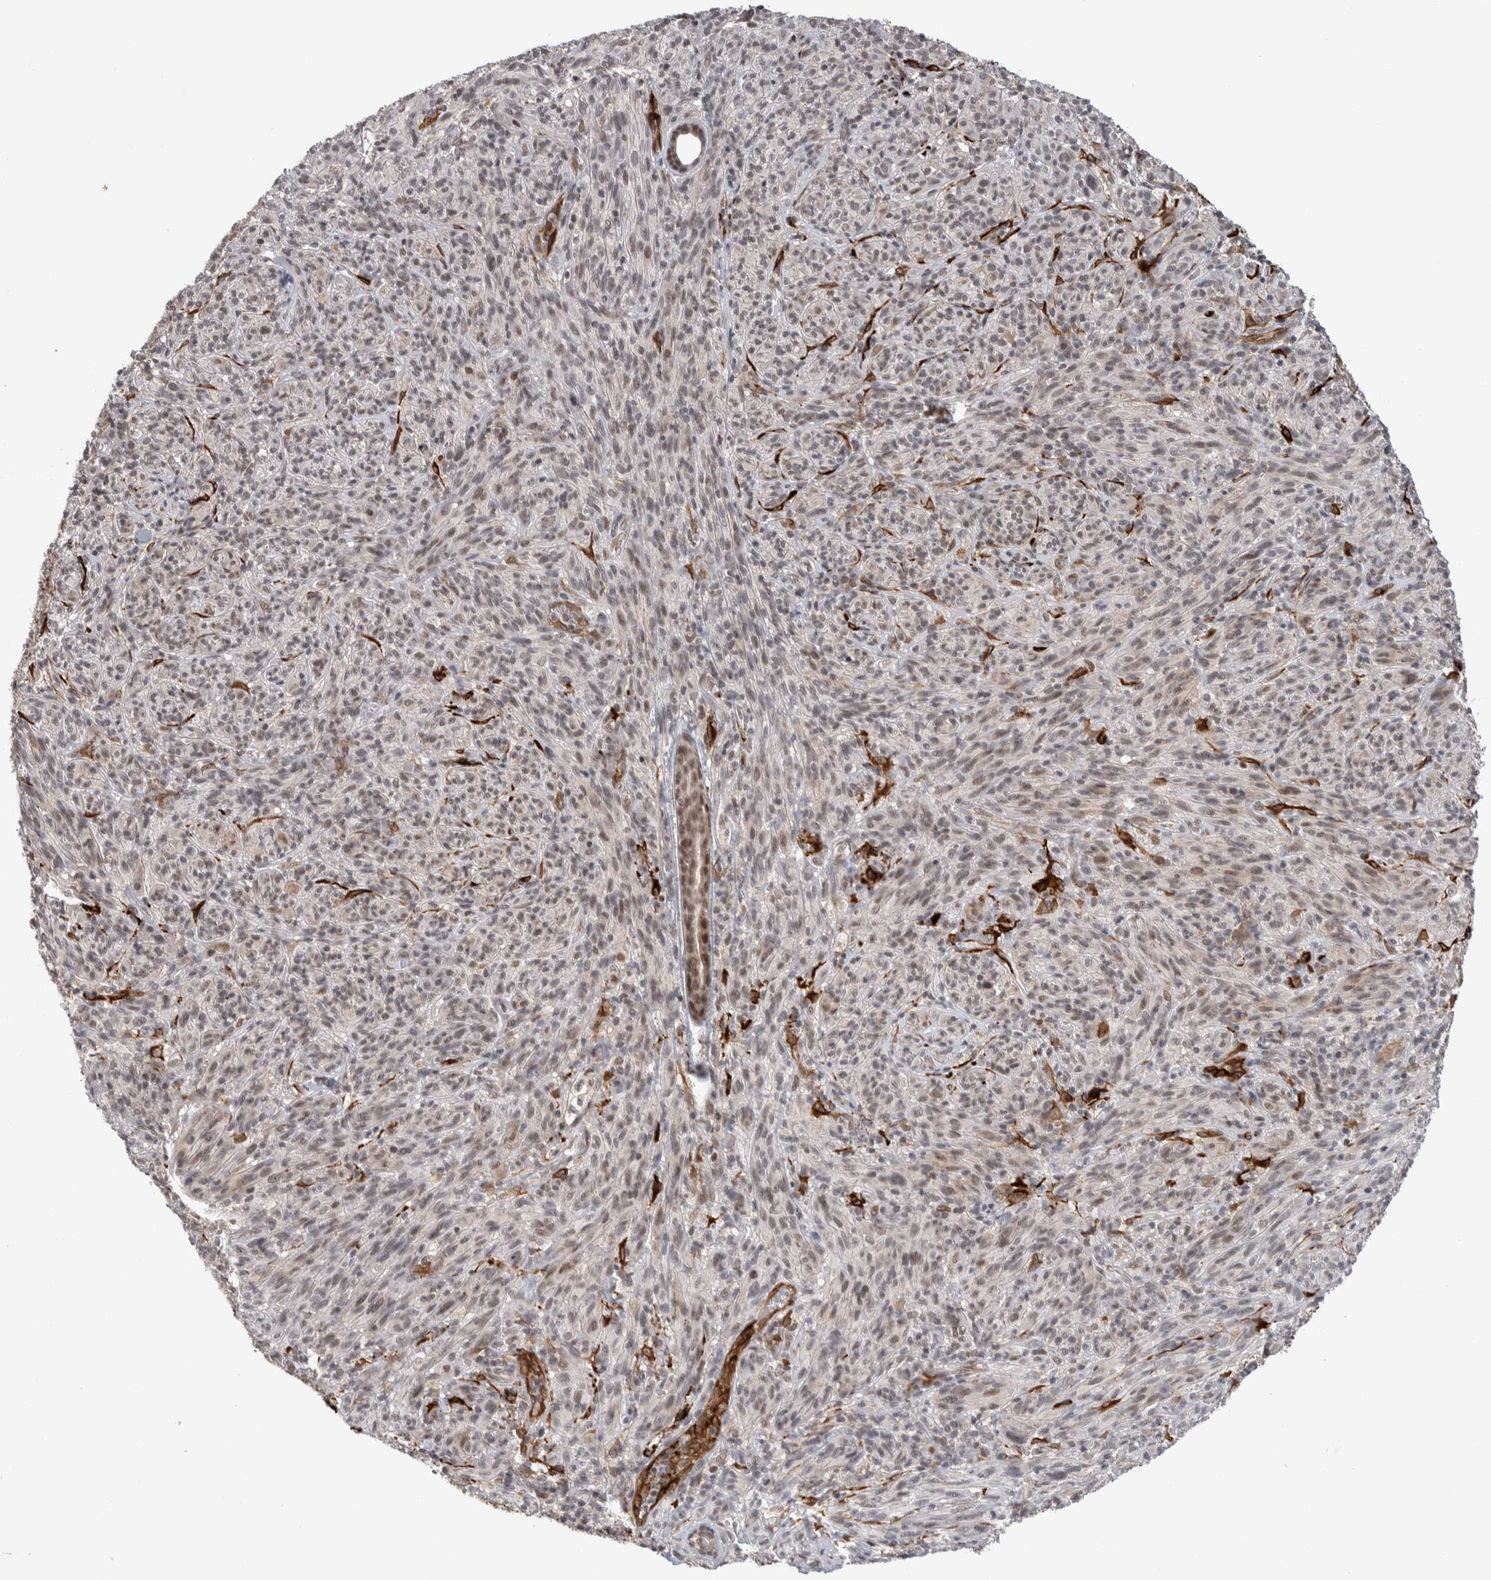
{"staining": {"intensity": "weak", "quantity": ">75%", "location": "nuclear"}, "tissue": "melanoma", "cell_type": "Tumor cells", "image_type": "cancer", "snomed": [{"axis": "morphology", "description": "Malignant melanoma, NOS"}, {"axis": "topography", "description": "Skin of head"}], "caption": "Melanoma stained with DAB (3,3'-diaminobenzidine) immunohistochemistry reveals low levels of weak nuclear positivity in approximately >75% of tumor cells.", "gene": "ZSCAN21", "patient": {"sex": "male", "age": 96}}